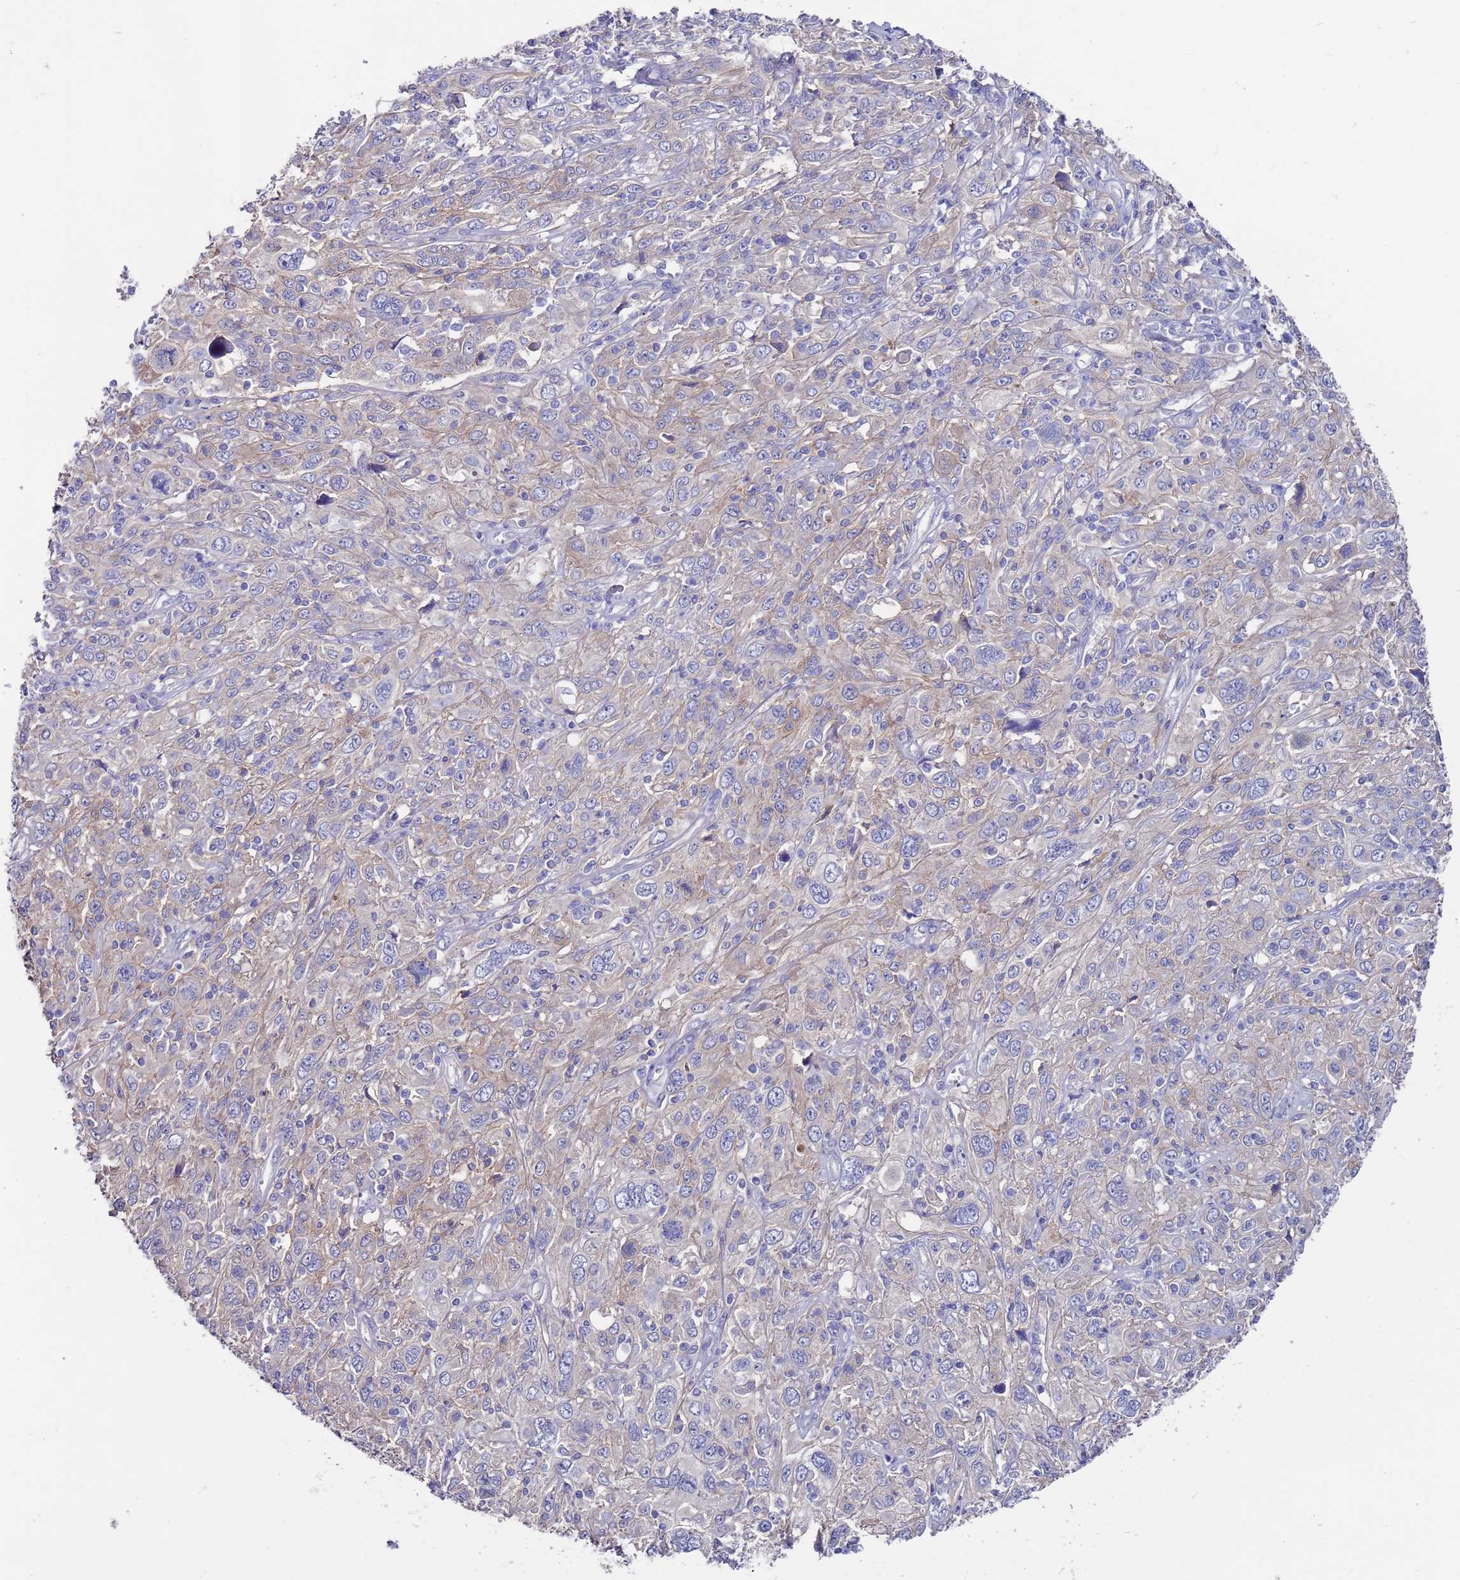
{"staining": {"intensity": "weak", "quantity": "<25%", "location": "cytoplasmic/membranous"}, "tissue": "cervical cancer", "cell_type": "Tumor cells", "image_type": "cancer", "snomed": [{"axis": "morphology", "description": "Squamous cell carcinoma, NOS"}, {"axis": "topography", "description": "Cervix"}], "caption": "An IHC photomicrograph of cervical squamous cell carcinoma is shown. There is no staining in tumor cells of cervical squamous cell carcinoma.", "gene": "KRTCAP3", "patient": {"sex": "female", "age": 46}}